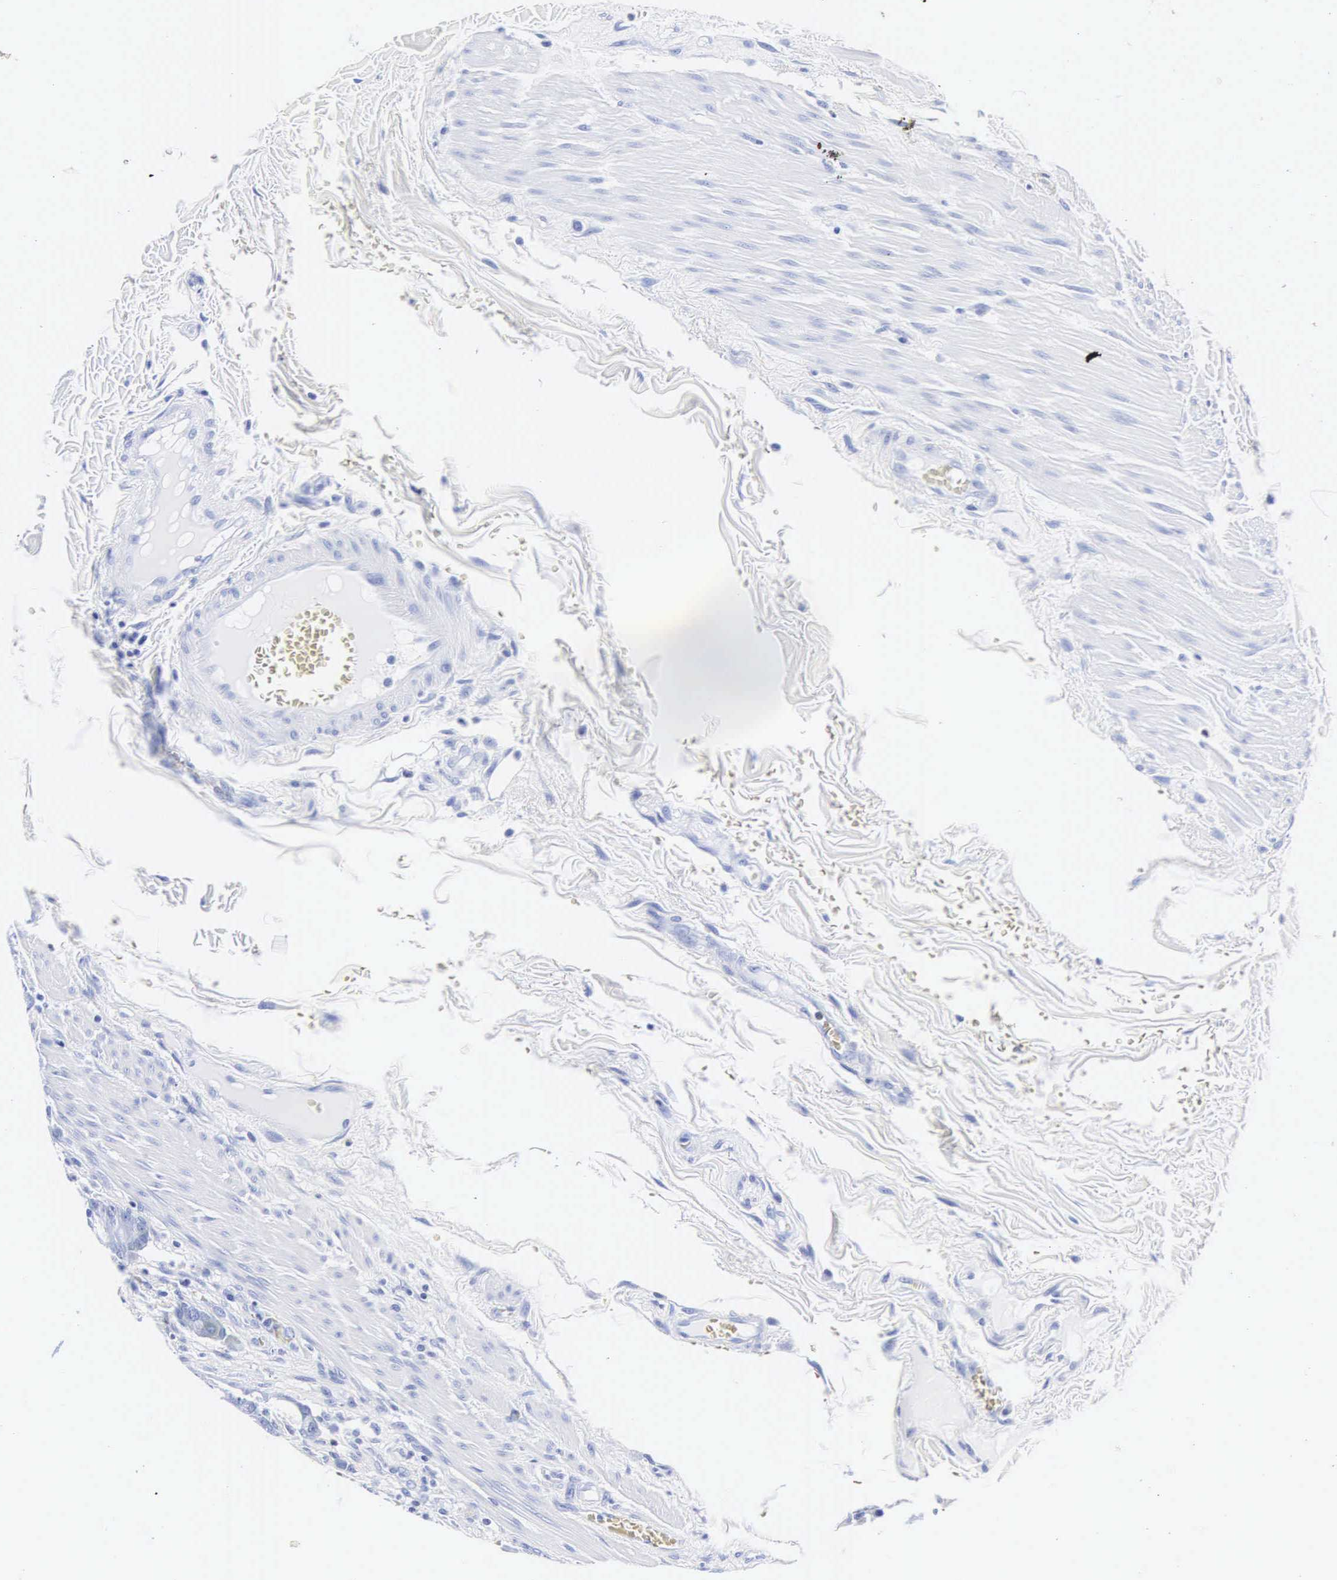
{"staining": {"intensity": "negative", "quantity": "none", "location": "none"}, "tissue": "rectum", "cell_type": "Glandular cells", "image_type": "normal", "snomed": [{"axis": "morphology", "description": "Normal tissue, NOS"}, {"axis": "topography", "description": "Rectum"}], "caption": "Rectum was stained to show a protein in brown. There is no significant staining in glandular cells. (Immunohistochemistry (ihc), brightfield microscopy, high magnification).", "gene": "INS", "patient": {"sex": "female", "age": 60}}